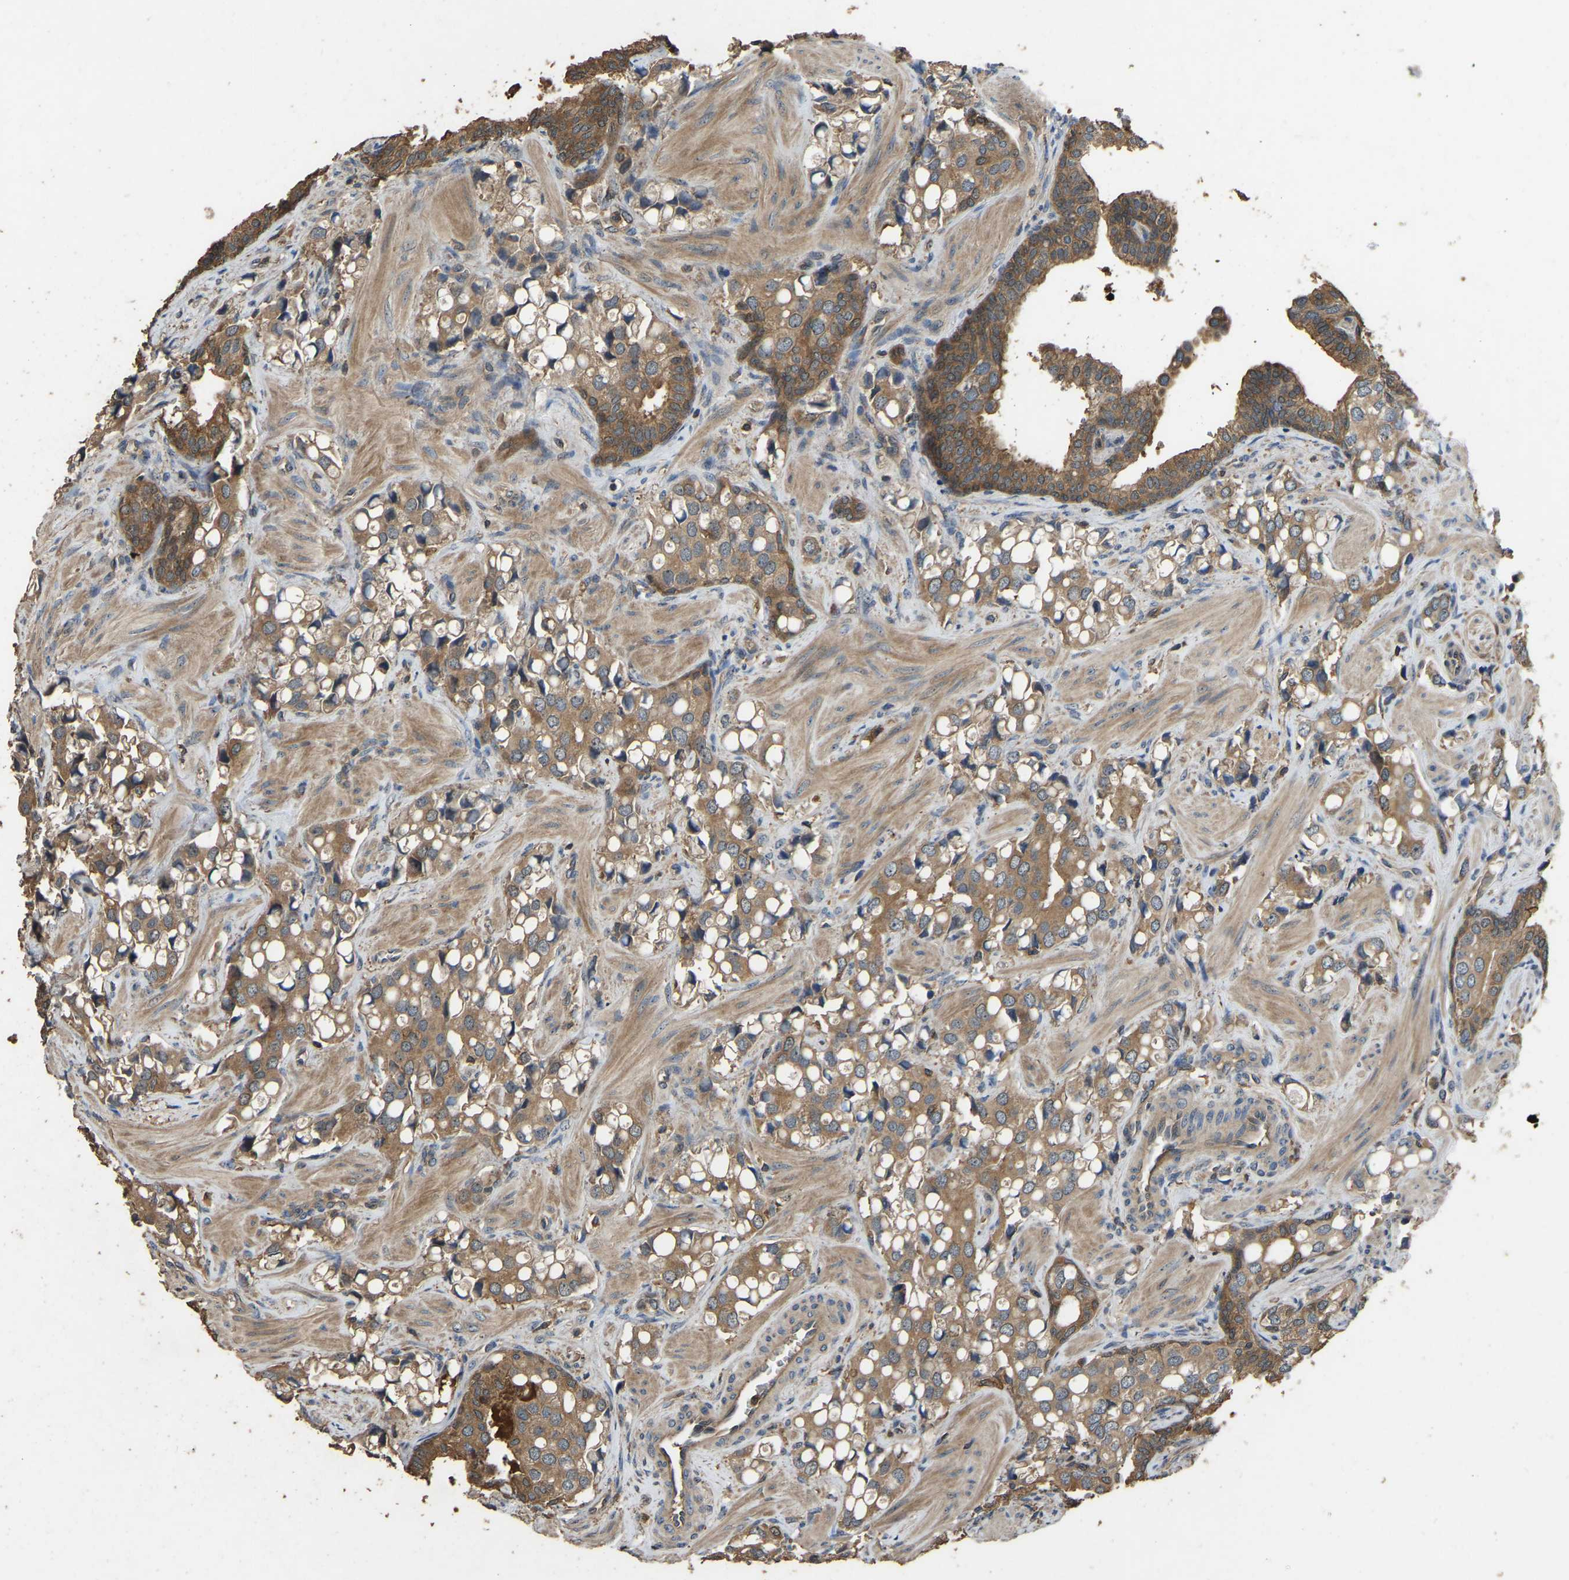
{"staining": {"intensity": "moderate", "quantity": ">75%", "location": "cytoplasmic/membranous"}, "tissue": "prostate cancer", "cell_type": "Tumor cells", "image_type": "cancer", "snomed": [{"axis": "morphology", "description": "Adenocarcinoma, High grade"}, {"axis": "topography", "description": "Prostate"}], "caption": "Protein analysis of prostate cancer (high-grade adenocarcinoma) tissue demonstrates moderate cytoplasmic/membranous positivity in about >75% of tumor cells.", "gene": "FHIT", "patient": {"sex": "male", "age": 52}}